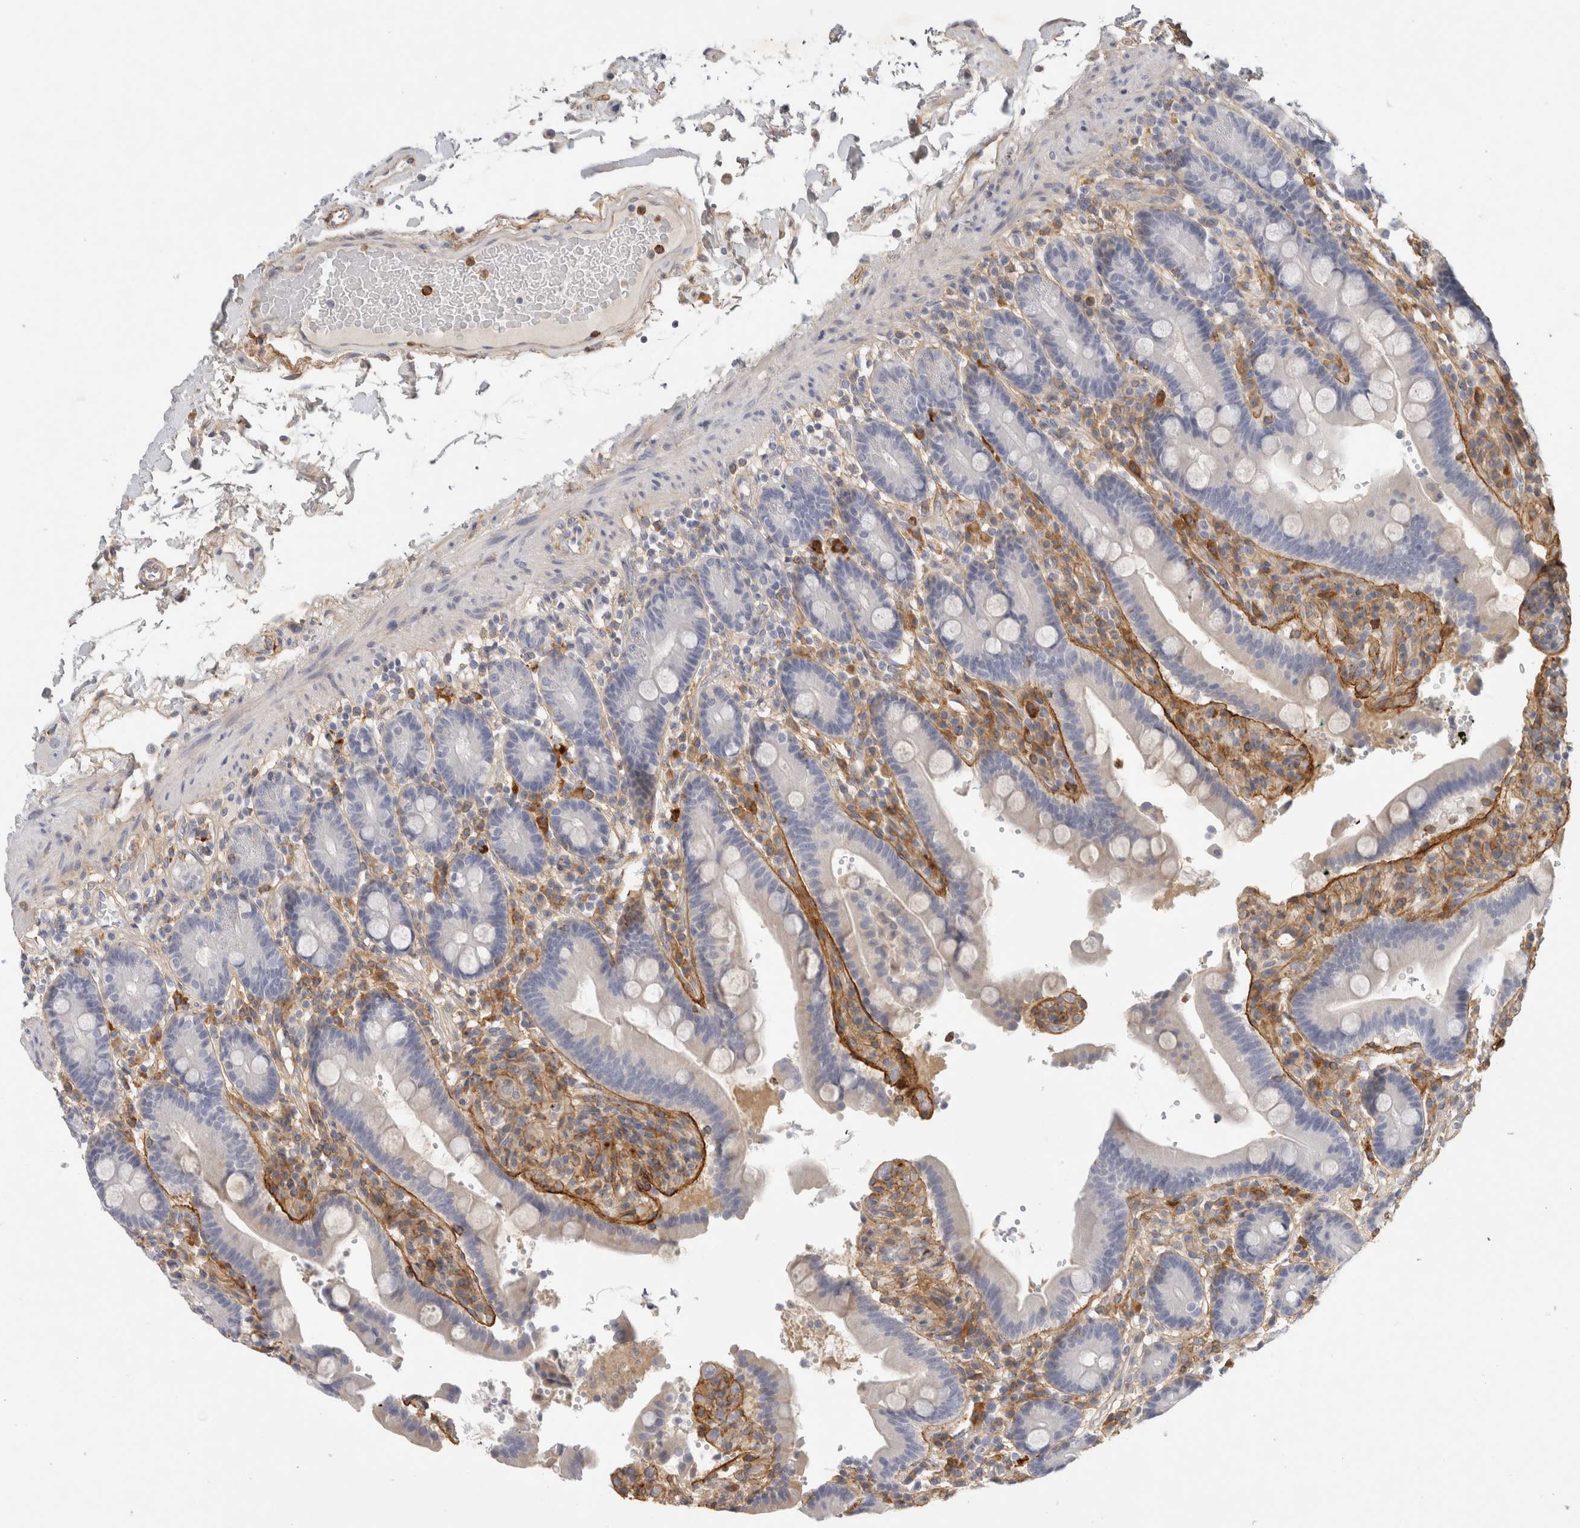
{"staining": {"intensity": "negative", "quantity": "none", "location": "none"}, "tissue": "duodenum", "cell_type": "Glandular cells", "image_type": "normal", "snomed": [{"axis": "morphology", "description": "Normal tissue, NOS"}, {"axis": "topography", "description": "Small intestine, NOS"}], "caption": "This is an immunohistochemistry (IHC) photomicrograph of normal duodenum. There is no expression in glandular cells.", "gene": "FGL2", "patient": {"sex": "female", "age": 71}}